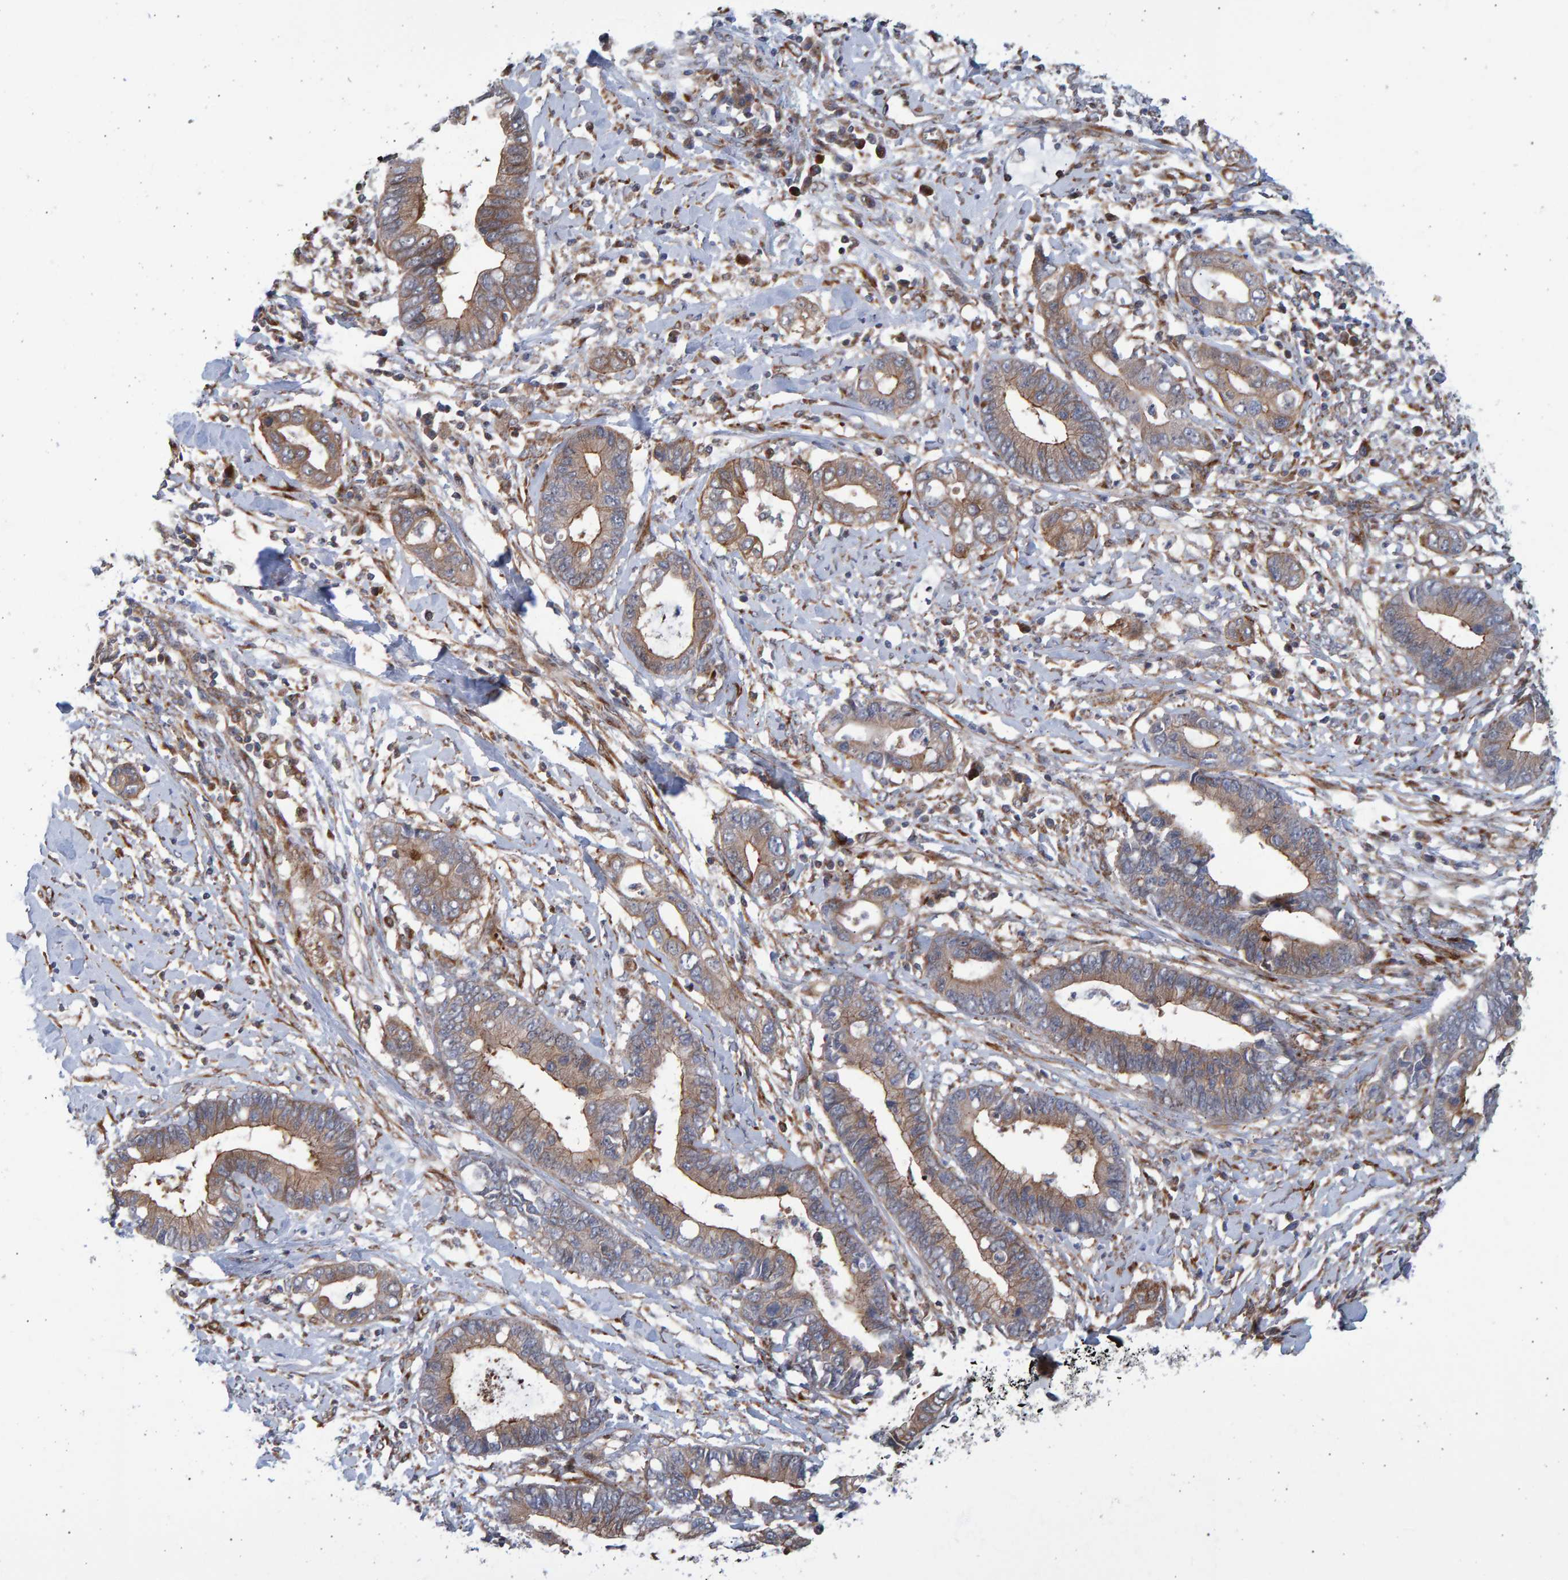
{"staining": {"intensity": "weak", "quantity": ">75%", "location": "cytoplasmic/membranous"}, "tissue": "cervical cancer", "cell_type": "Tumor cells", "image_type": "cancer", "snomed": [{"axis": "morphology", "description": "Adenocarcinoma, NOS"}, {"axis": "topography", "description": "Cervix"}], "caption": "DAB immunohistochemical staining of human adenocarcinoma (cervical) shows weak cytoplasmic/membranous protein positivity in about >75% of tumor cells.", "gene": "LRBA", "patient": {"sex": "female", "age": 44}}